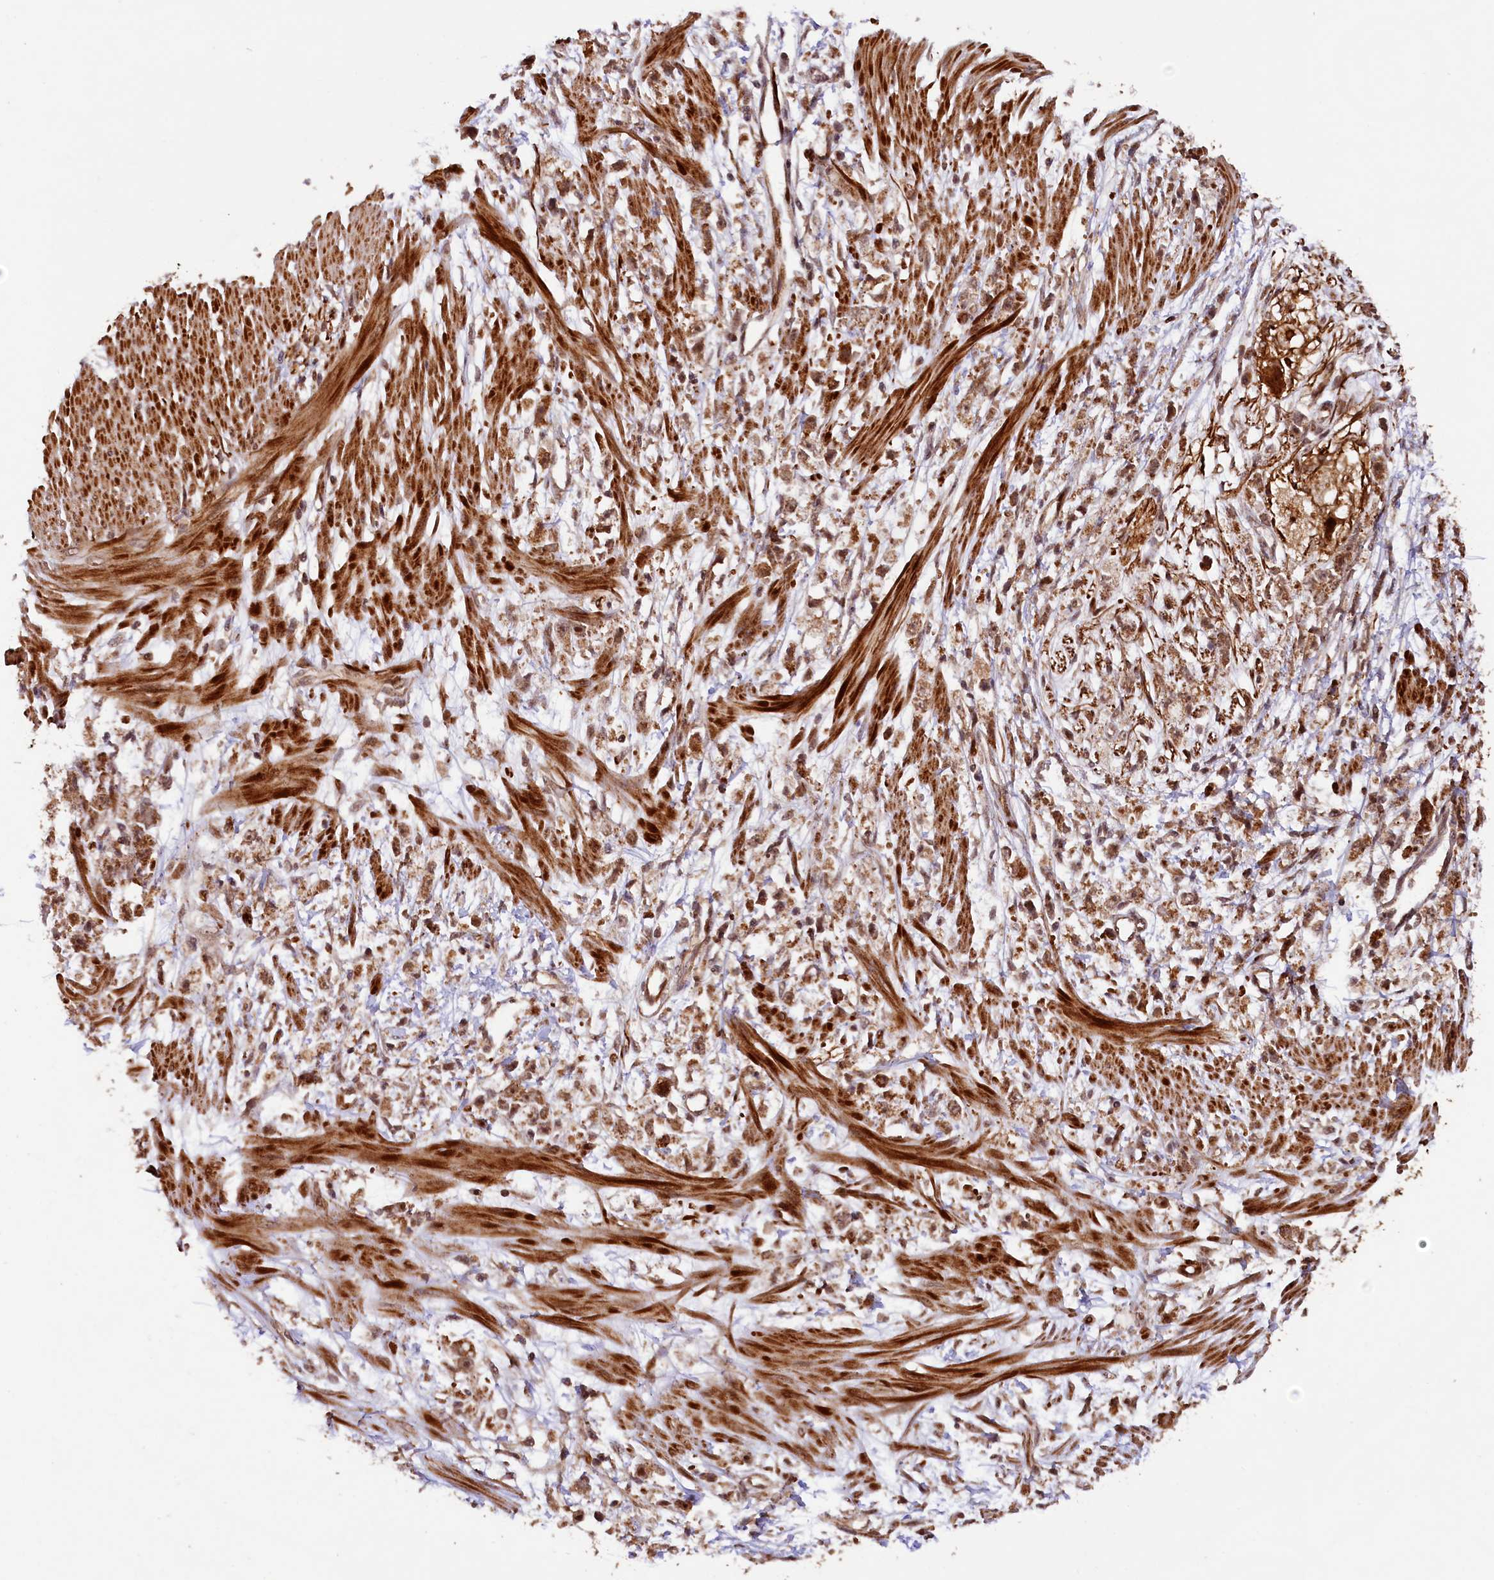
{"staining": {"intensity": "moderate", "quantity": ">75%", "location": "cytoplasmic/membranous,nuclear"}, "tissue": "stomach cancer", "cell_type": "Tumor cells", "image_type": "cancer", "snomed": [{"axis": "morphology", "description": "Adenocarcinoma, NOS"}, {"axis": "topography", "description": "Stomach"}], "caption": "Tumor cells reveal moderate cytoplasmic/membranous and nuclear staining in about >75% of cells in stomach cancer (adenocarcinoma).", "gene": "SHPRH", "patient": {"sex": "female", "age": 59}}